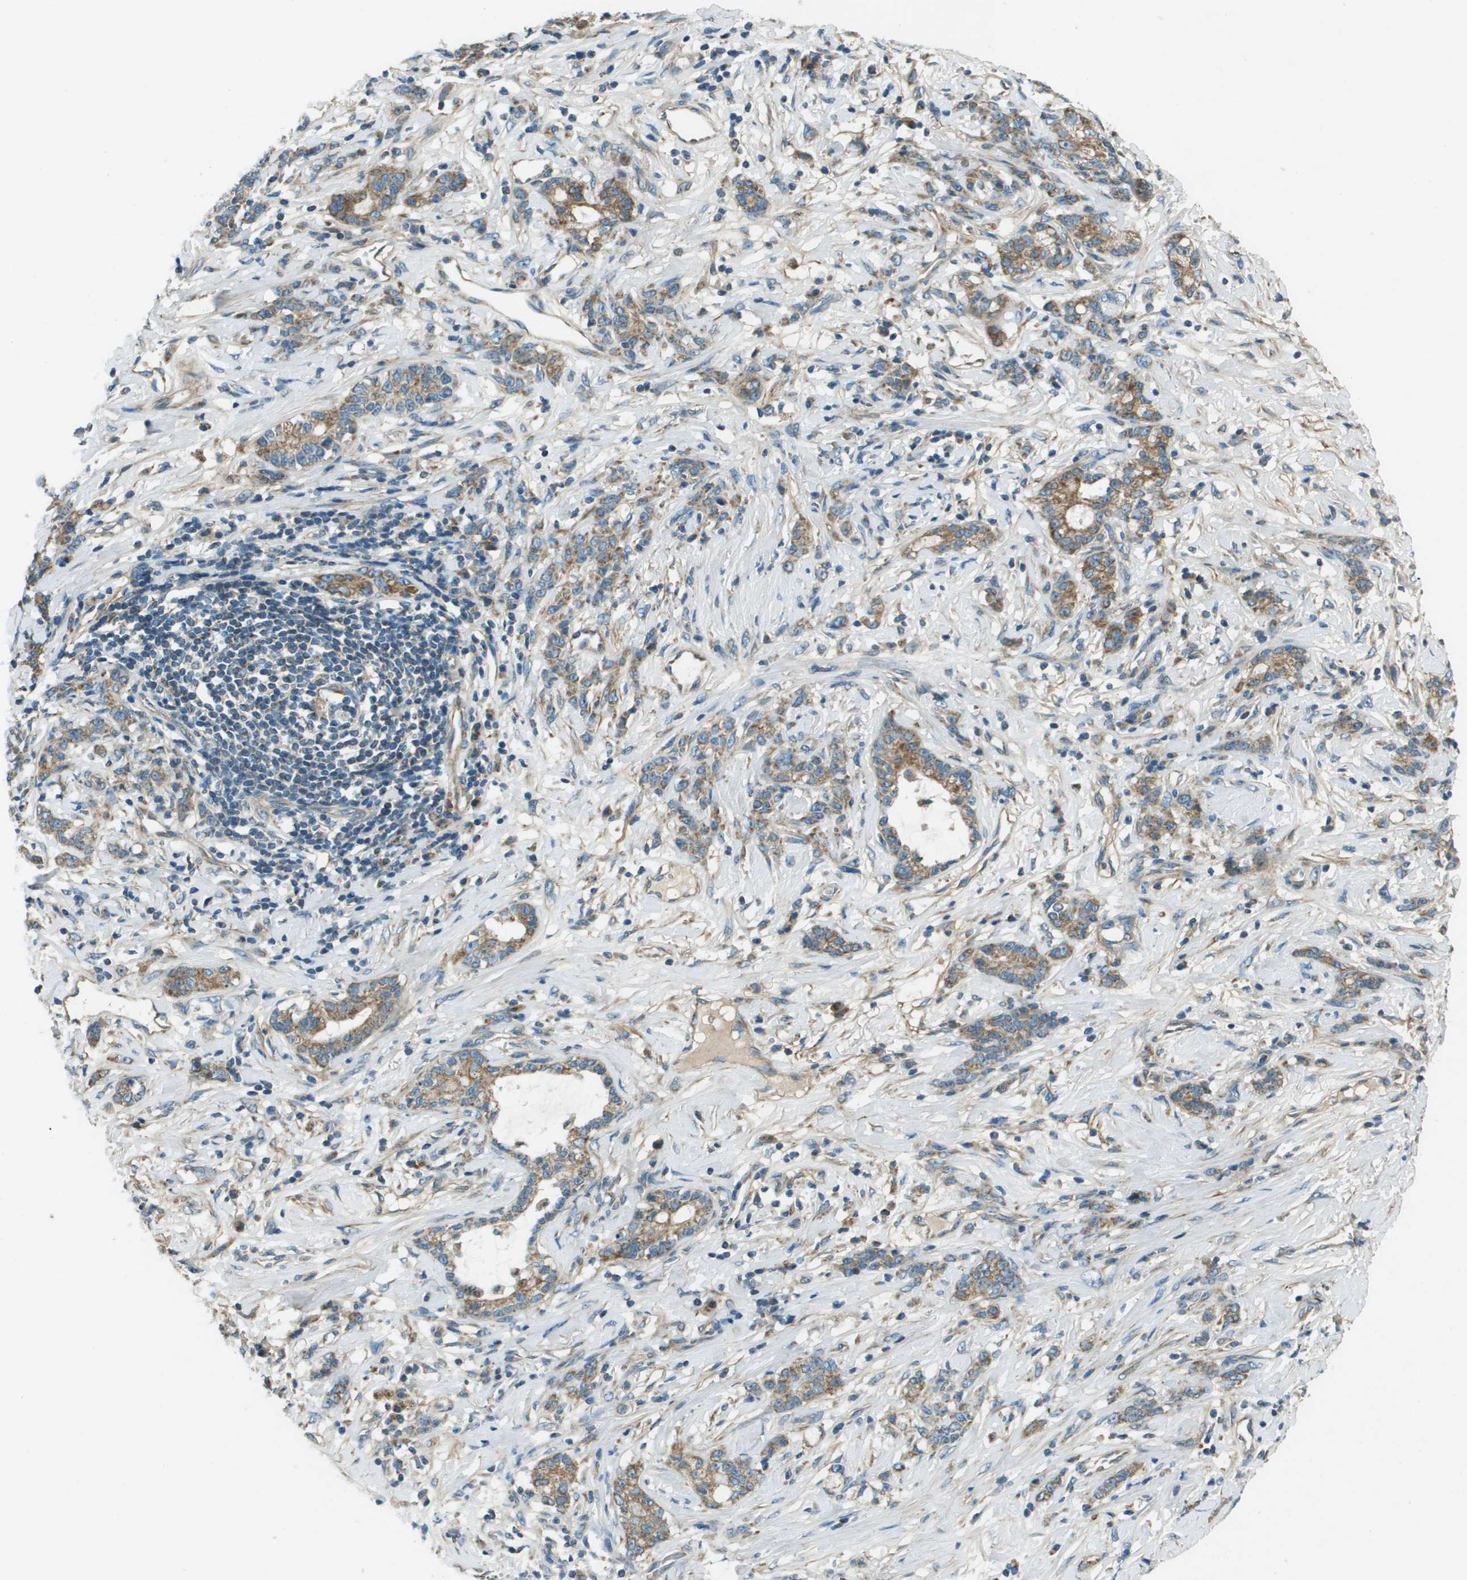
{"staining": {"intensity": "moderate", "quantity": ">75%", "location": "cytoplasmic/membranous"}, "tissue": "stomach cancer", "cell_type": "Tumor cells", "image_type": "cancer", "snomed": [{"axis": "morphology", "description": "Adenocarcinoma, NOS"}, {"axis": "topography", "description": "Stomach, lower"}], "caption": "Tumor cells display medium levels of moderate cytoplasmic/membranous positivity in about >75% of cells in human stomach adenocarcinoma.", "gene": "MIGA1", "patient": {"sex": "male", "age": 88}}